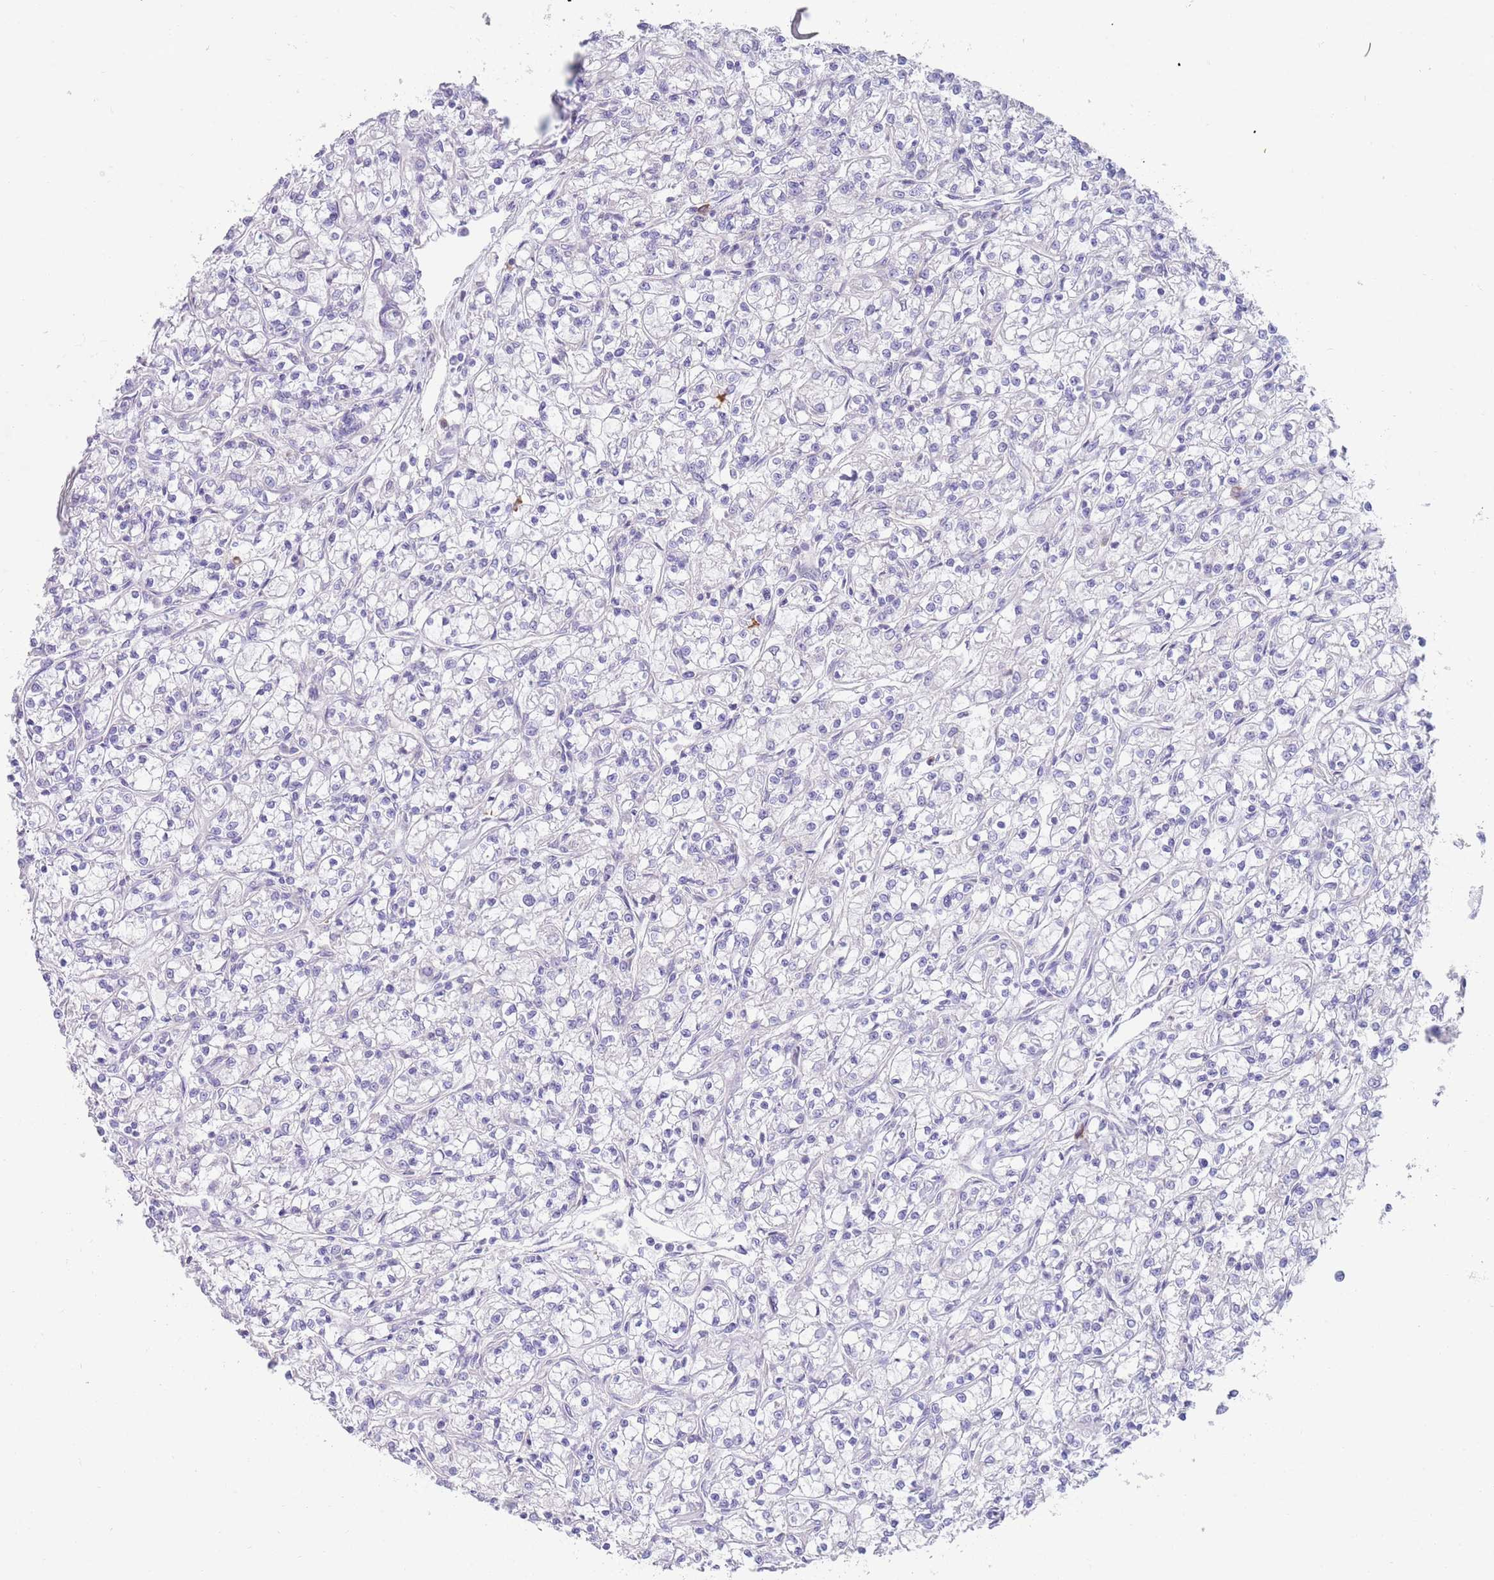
{"staining": {"intensity": "negative", "quantity": "none", "location": "none"}, "tissue": "renal cancer", "cell_type": "Tumor cells", "image_type": "cancer", "snomed": [{"axis": "morphology", "description": "Adenocarcinoma, NOS"}, {"axis": "topography", "description": "Kidney"}], "caption": "A high-resolution image shows immunohistochemistry staining of renal adenocarcinoma, which reveals no significant staining in tumor cells. The staining is performed using DAB (3,3'-diaminobenzidine) brown chromogen with nuclei counter-stained in using hematoxylin.", "gene": "CCDC149", "patient": {"sex": "female", "age": 59}}